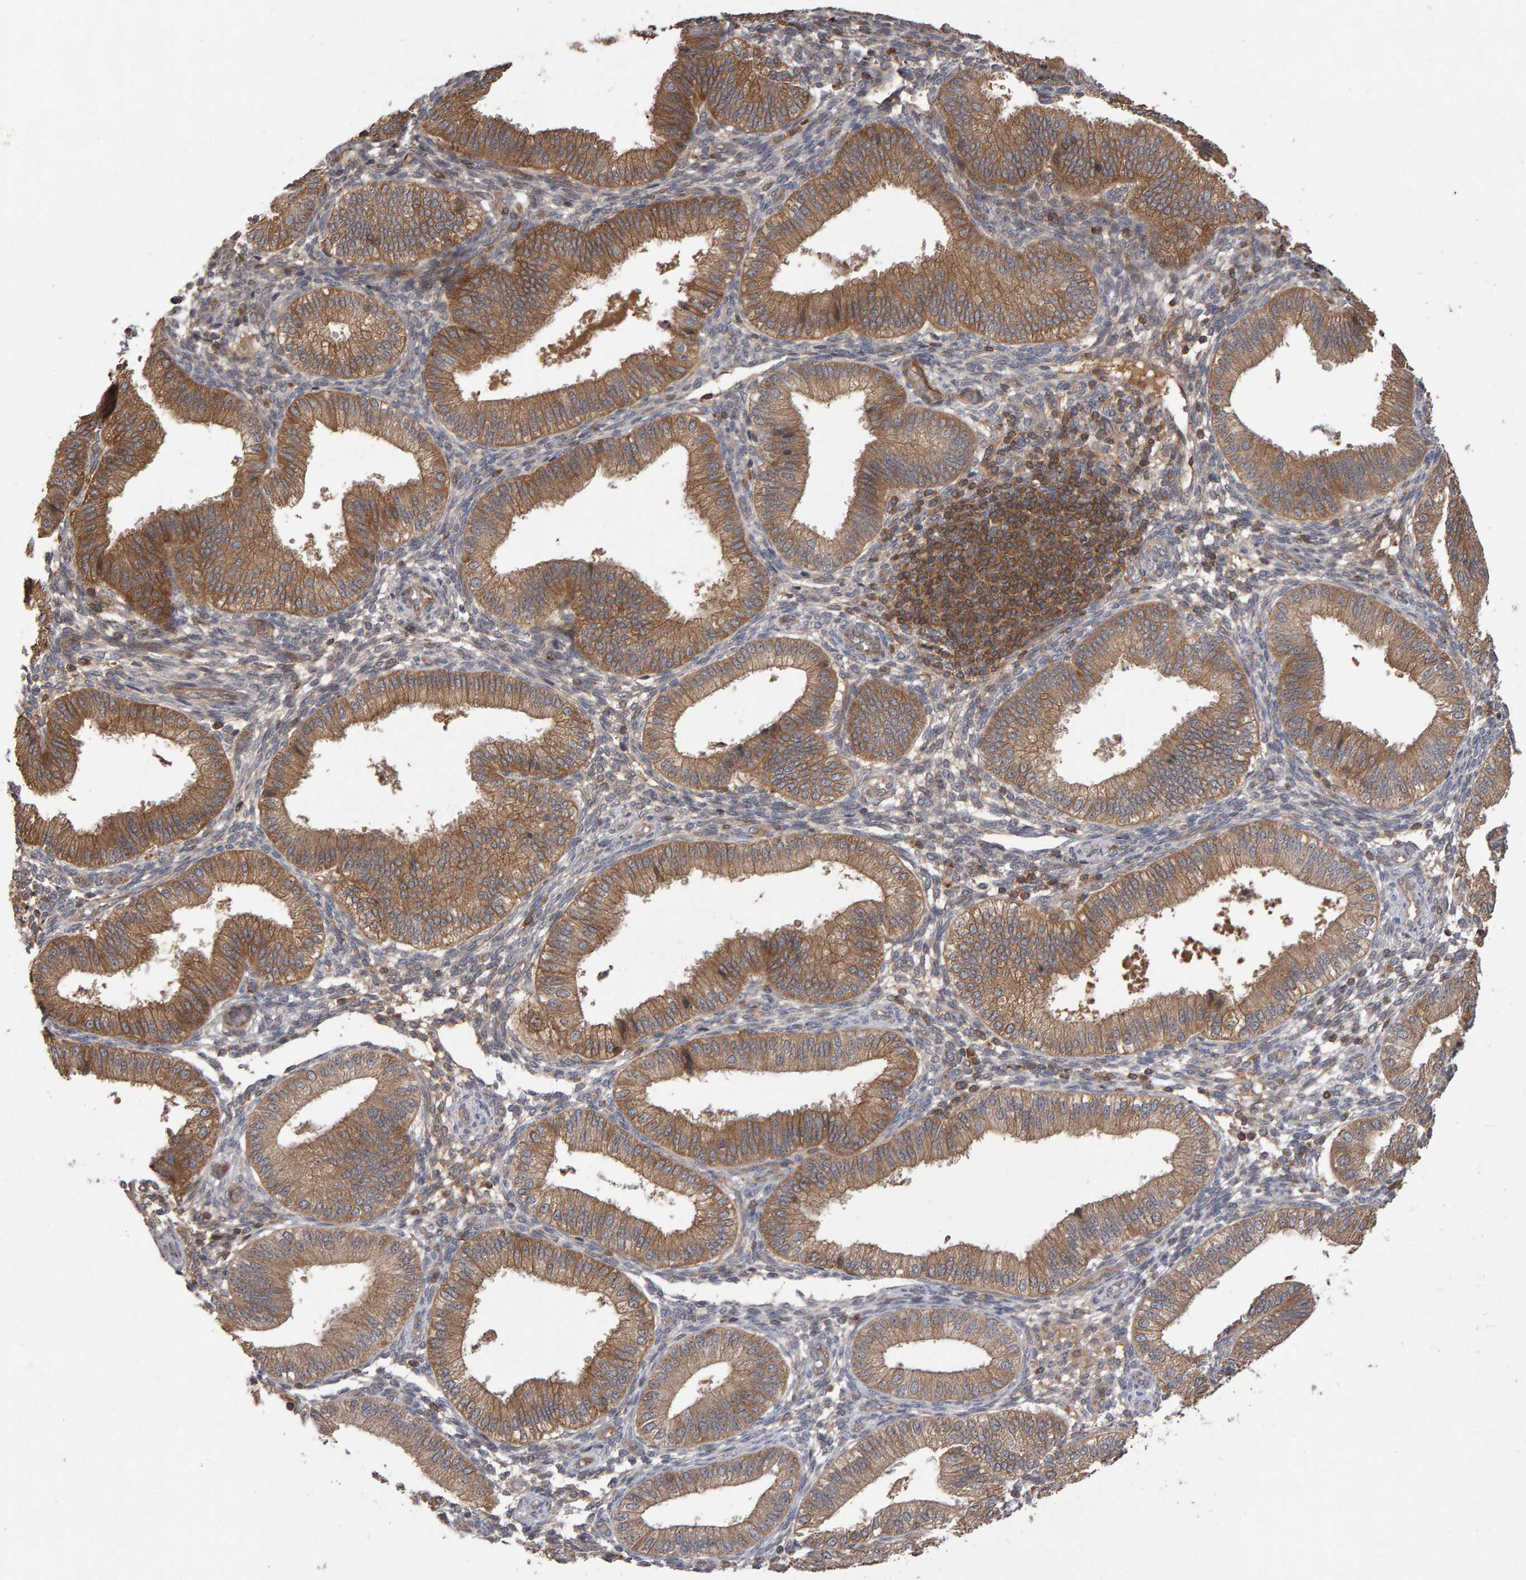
{"staining": {"intensity": "negative", "quantity": "none", "location": "none"}, "tissue": "endometrium", "cell_type": "Cells in endometrial stroma", "image_type": "normal", "snomed": [{"axis": "morphology", "description": "Normal tissue, NOS"}, {"axis": "topography", "description": "Endometrium"}], "caption": "Immunohistochemistry (IHC) micrograph of unremarkable endometrium stained for a protein (brown), which displays no expression in cells in endometrial stroma. The staining was performed using DAB (3,3'-diaminobenzidine) to visualize the protein expression in brown, while the nuclei were stained in blue with hematoxylin (Magnification: 20x).", "gene": "PGS1", "patient": {"sex": "female", "age": 39}}